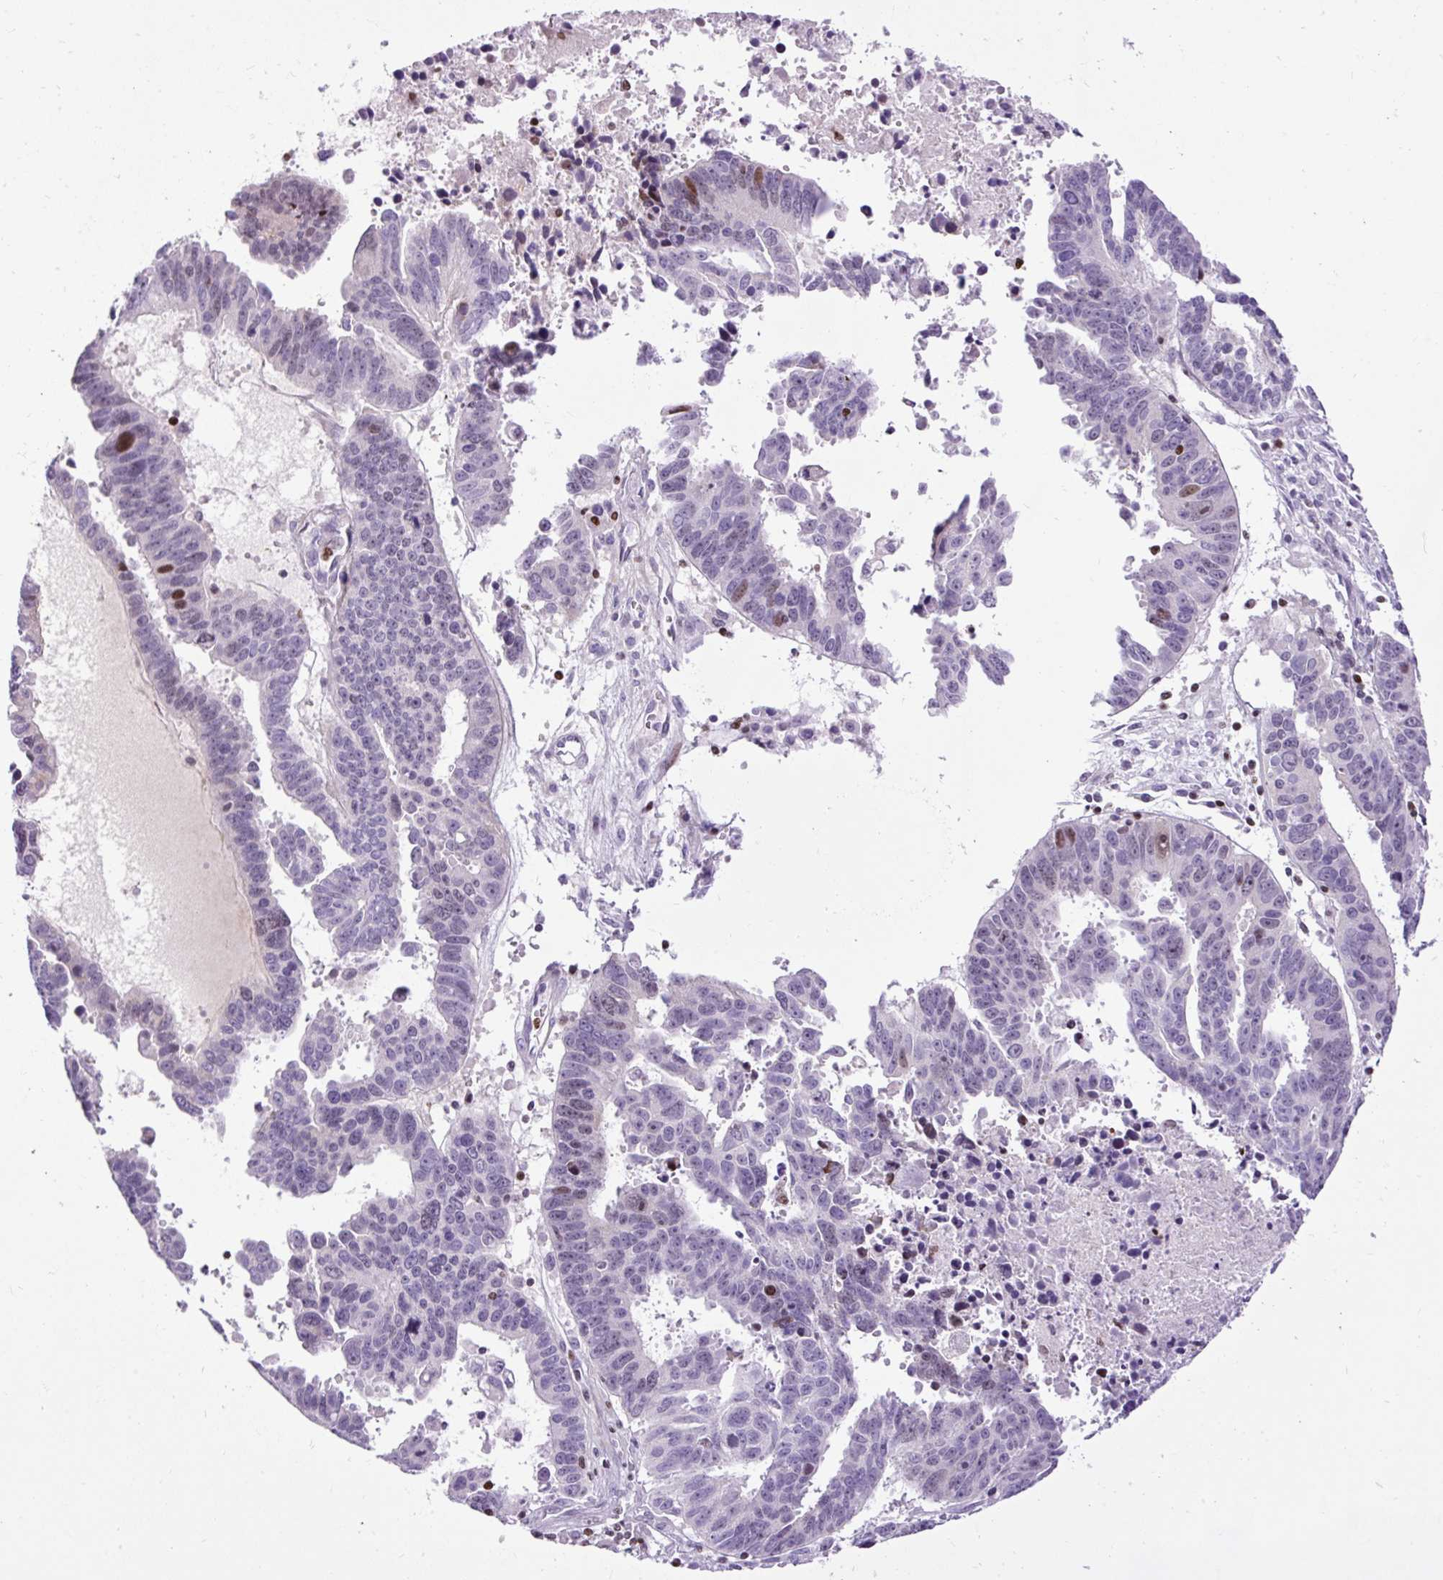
{"staining": {"intensity": "moderate", "quantity": "<25%", "location": "nuclear"}, "tissue": "ovarian cancer", "cell_type": "Tumor cells", "image_type": "cancer", "snomed": [{"axis": "morphology", "description": "Carcinoma, endometroid"}, {"axis": "morphology", "description": "Cystadenocarcinoma, serous, NOS"}, {"axis": "topography", "description": "Ovary"}], "caption": "Immunohistochemical staining of human ovarian cancer (serous cystadenocarcinoma) demonstrates low levels of moderate nuclear protein positivity in about <25% of tumor cells.", "gene": "SPC24", "patient": {"sex": "female", "age": 45}}